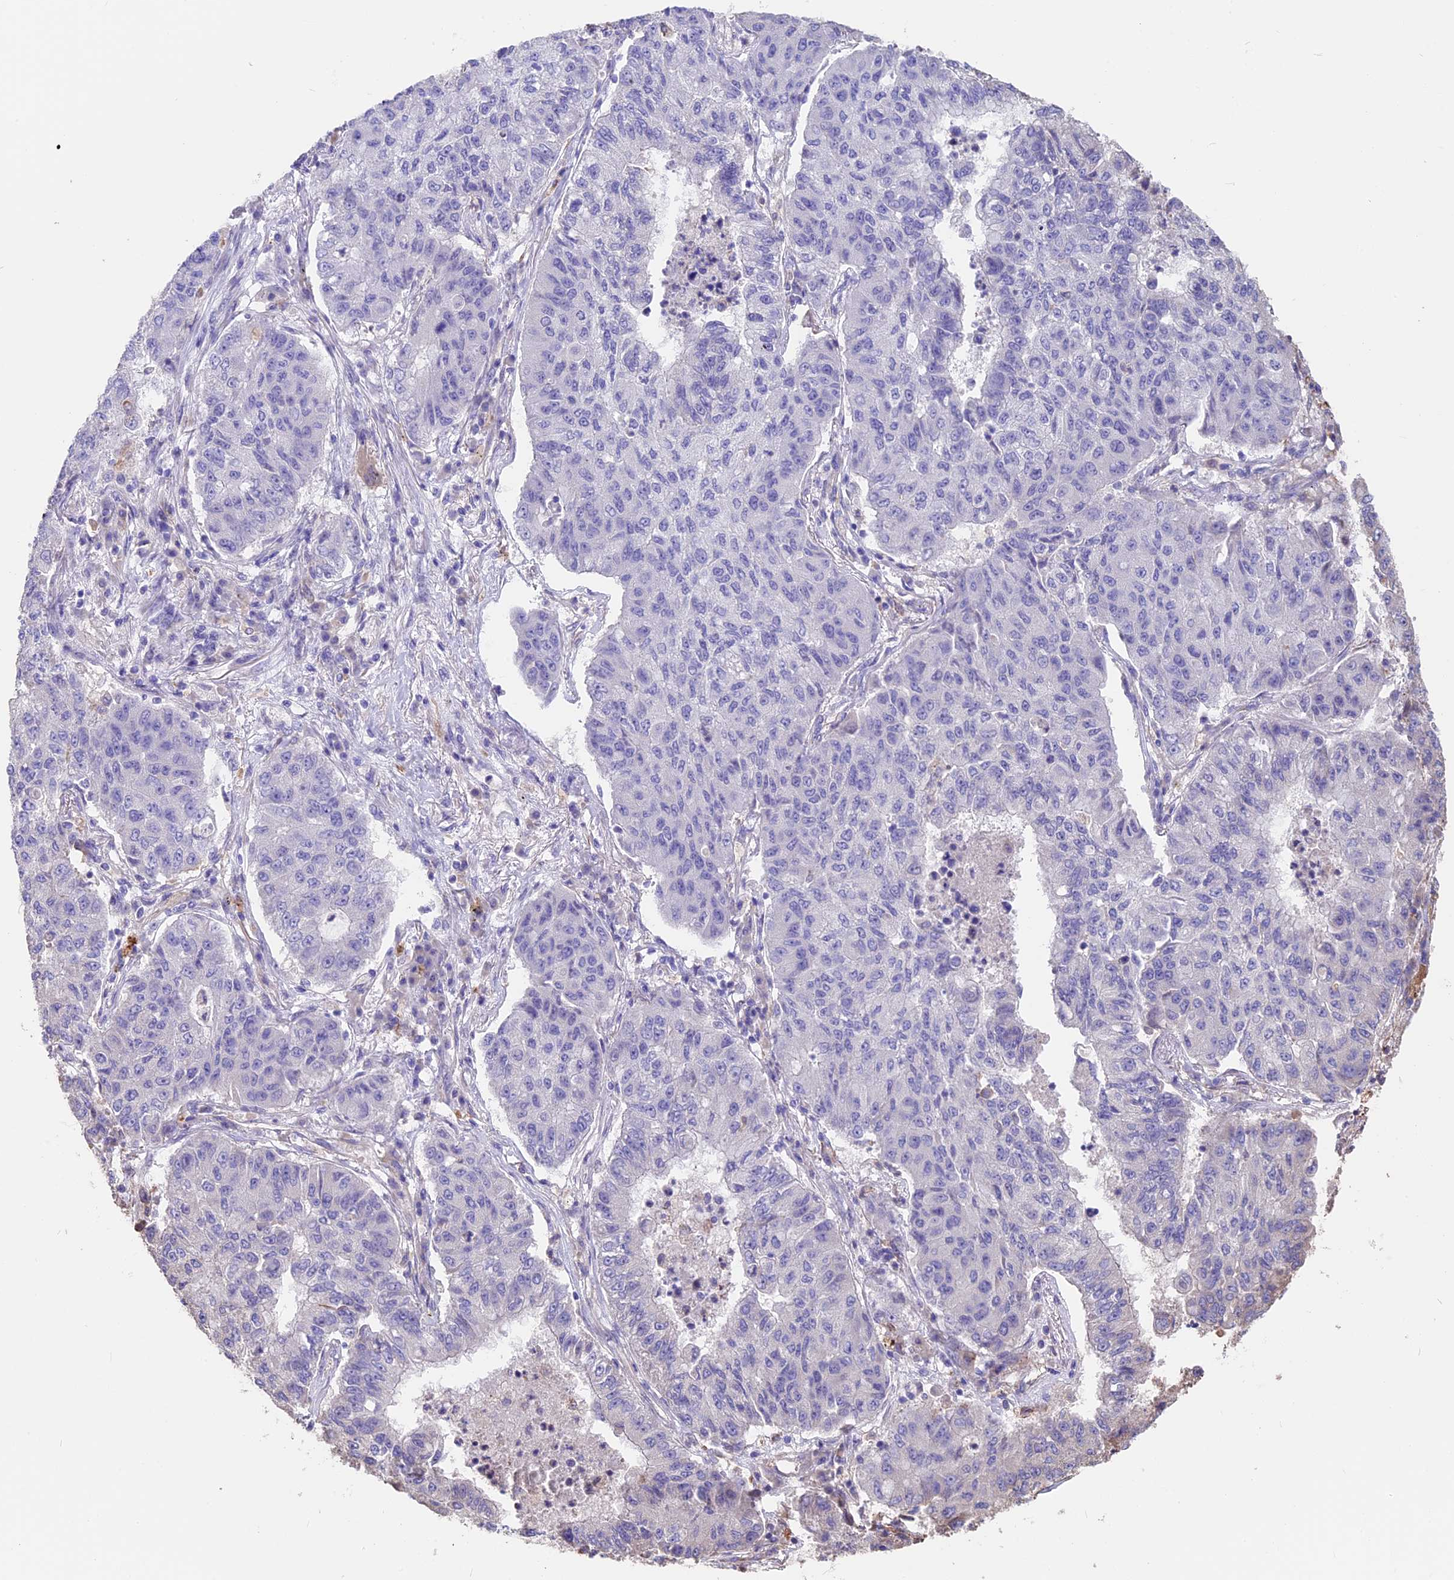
{"staining": {"intensity": "negative", "quantity": "none", "location": "none"}, "tissue": "lung cancer", "cell_type": "Tumor cells", "image_type": "cancer", "snomed": [{"axis": "morphology", "description": "Squamous cell carcinoma, NOS"}, {"axis": "topography", "description": "Lung"}], "caption": "Immunohistochemistry (IHC) of lung cancer exhibits no positivity in tumor cells.", "gene": "SEH1L", "patient": {"sex": "male", "age": 74}}